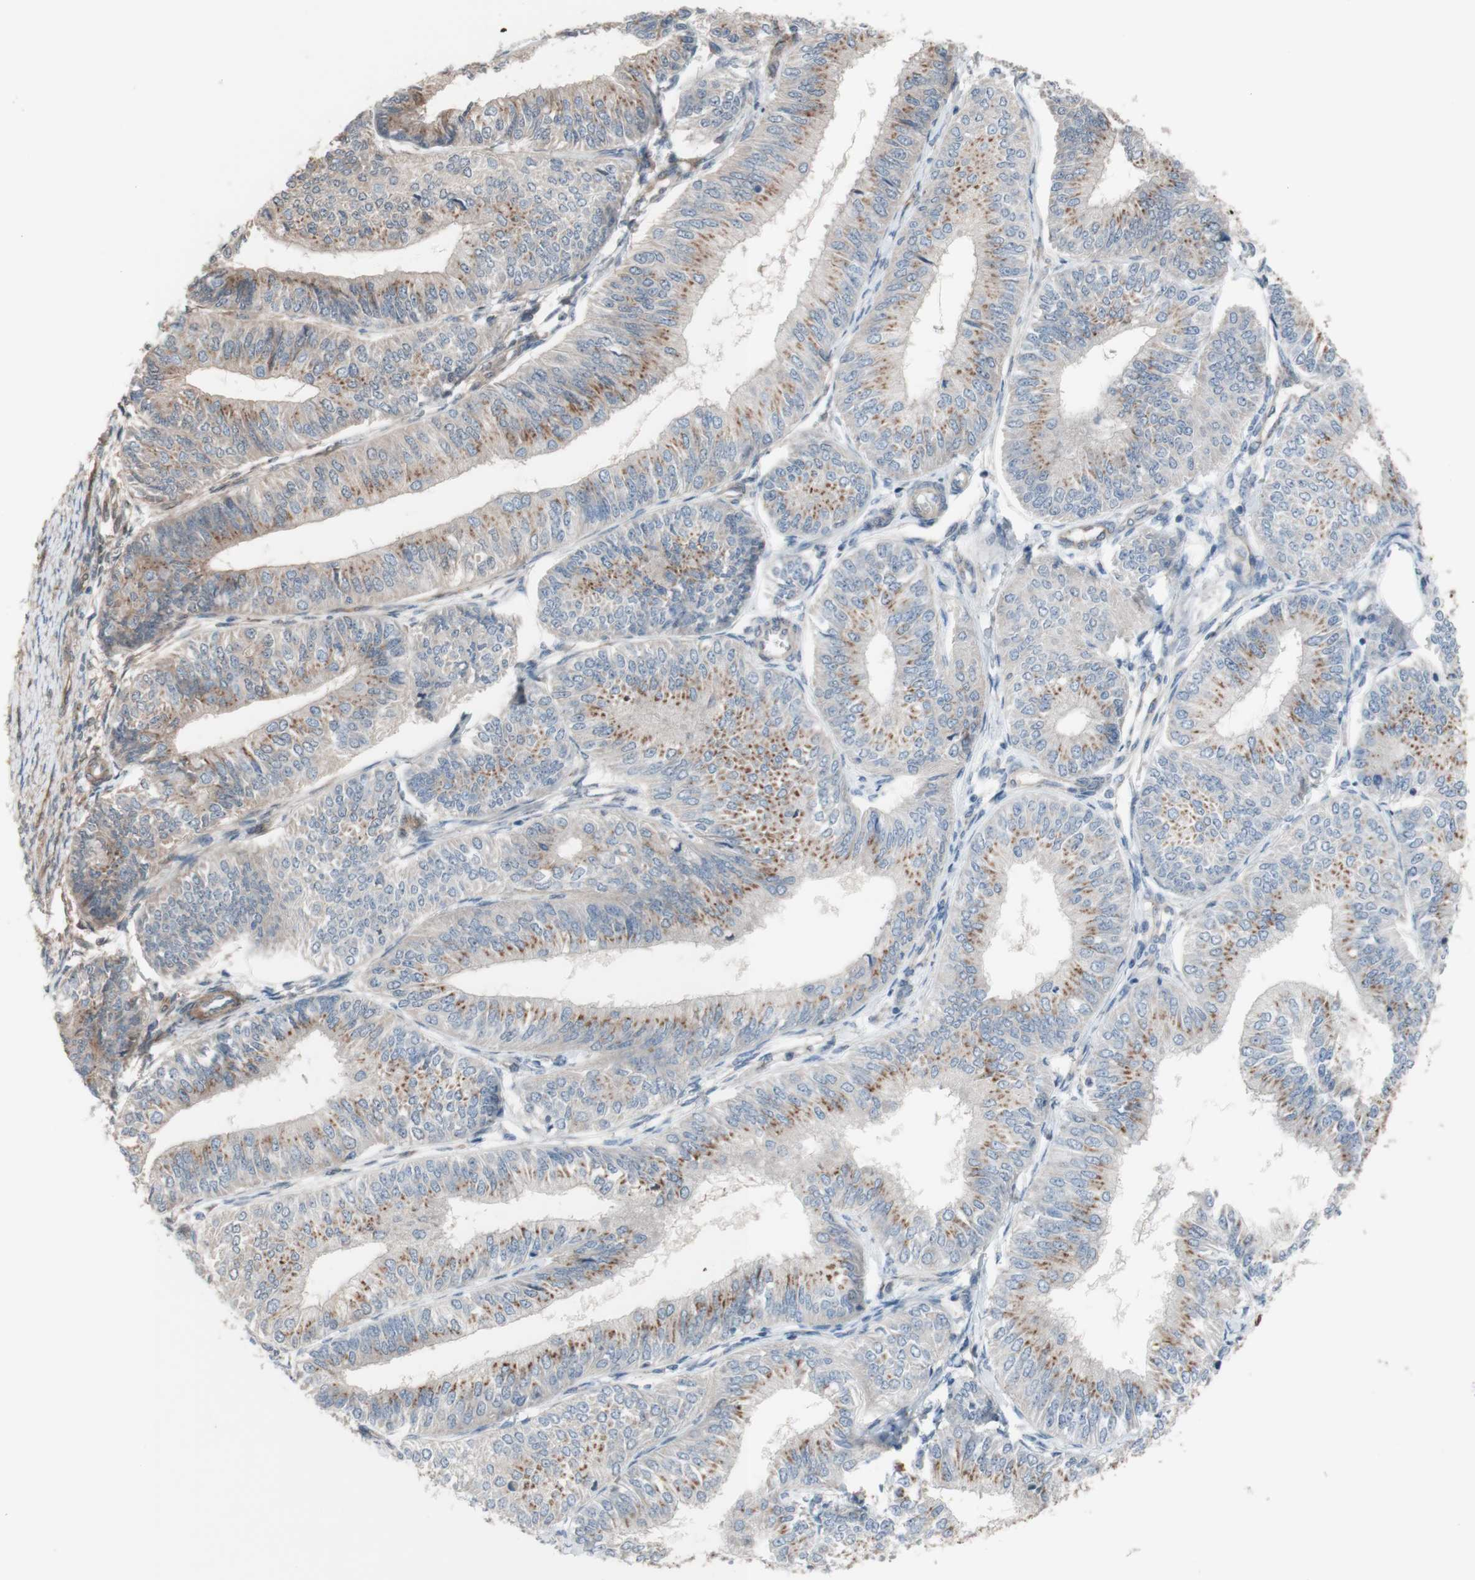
{"staining": {"intensity": "weak", "quantity": ">75%", "location": "cytoplasmic/membranous"}, "tissue": "endometrial cancer", "cell_type": "Tumor cells", "image_type": "cancer", "snomed": [{"axis": "morphology", "description": "Adenocarcinoma, NOS"}, {"axis": "topography", "description": "Endometrium"}], "caption": "A low amount of weak cytoplasmic/membranous staining is appreciated in approximately >75% of tumor cells in endometrial cancer (adenocarcinoma) tissue.", "gene": "CNN3", "patient": {"sex": "female", "age": 58}}